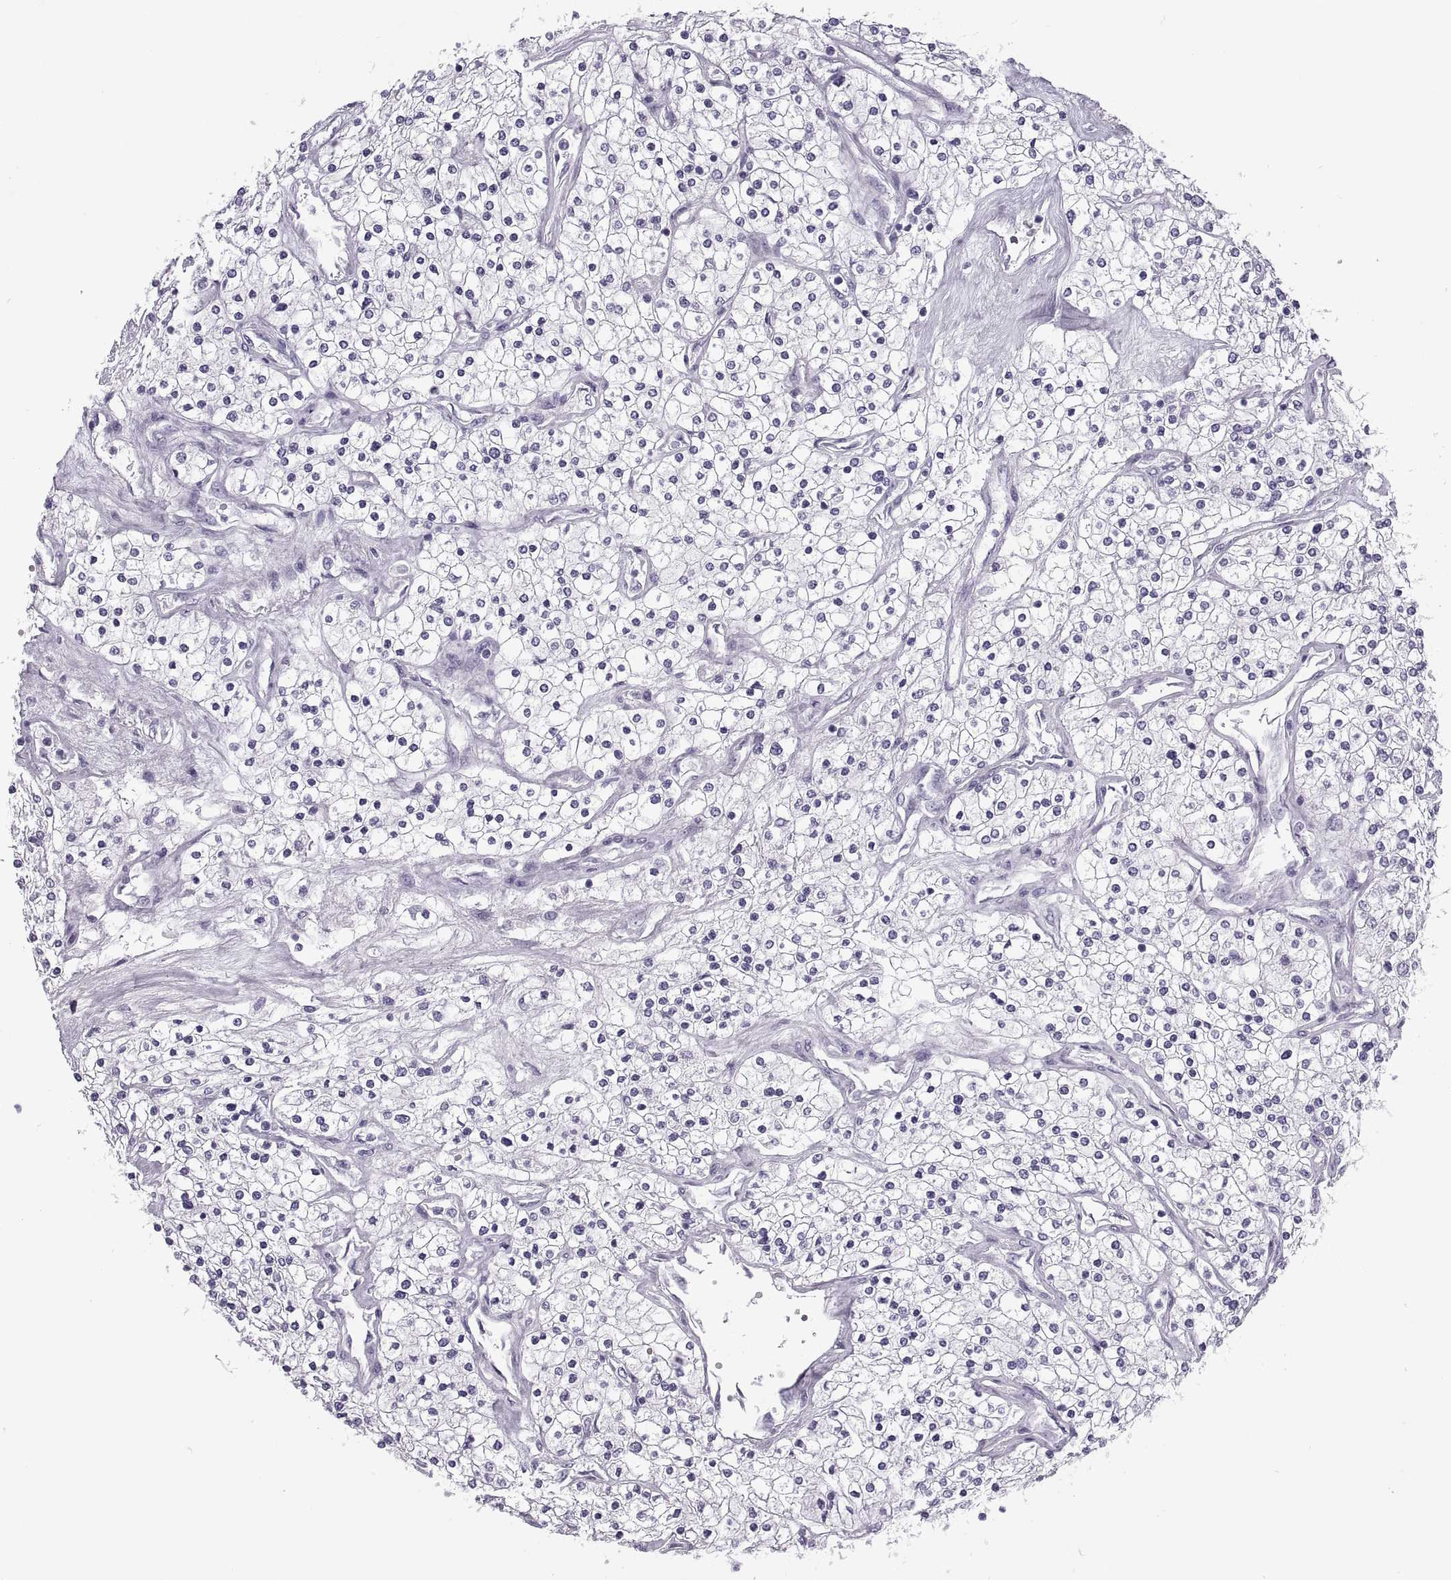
{"staining": {"intensity": "negative", "quantity": "none", "location": "none"}, "tissue": "renal cancer", "cell_type": "Tumor cells", "image_type": "cancer", "snomed": [{"axis": "morphology", "description": "Adenocarcinoma, NOS"}, {"axis": "topography", "description": "Kidney"}], "caption": "High power microscopy image of an immunohistochemistry (IHC) micrograph of adenocarcinoma (renal), revealing no significant positivity in tumor cells. Nuclei are stained in blue.", "gene": "RLBP1", "patient": {"sex": "male", "age": 80}}